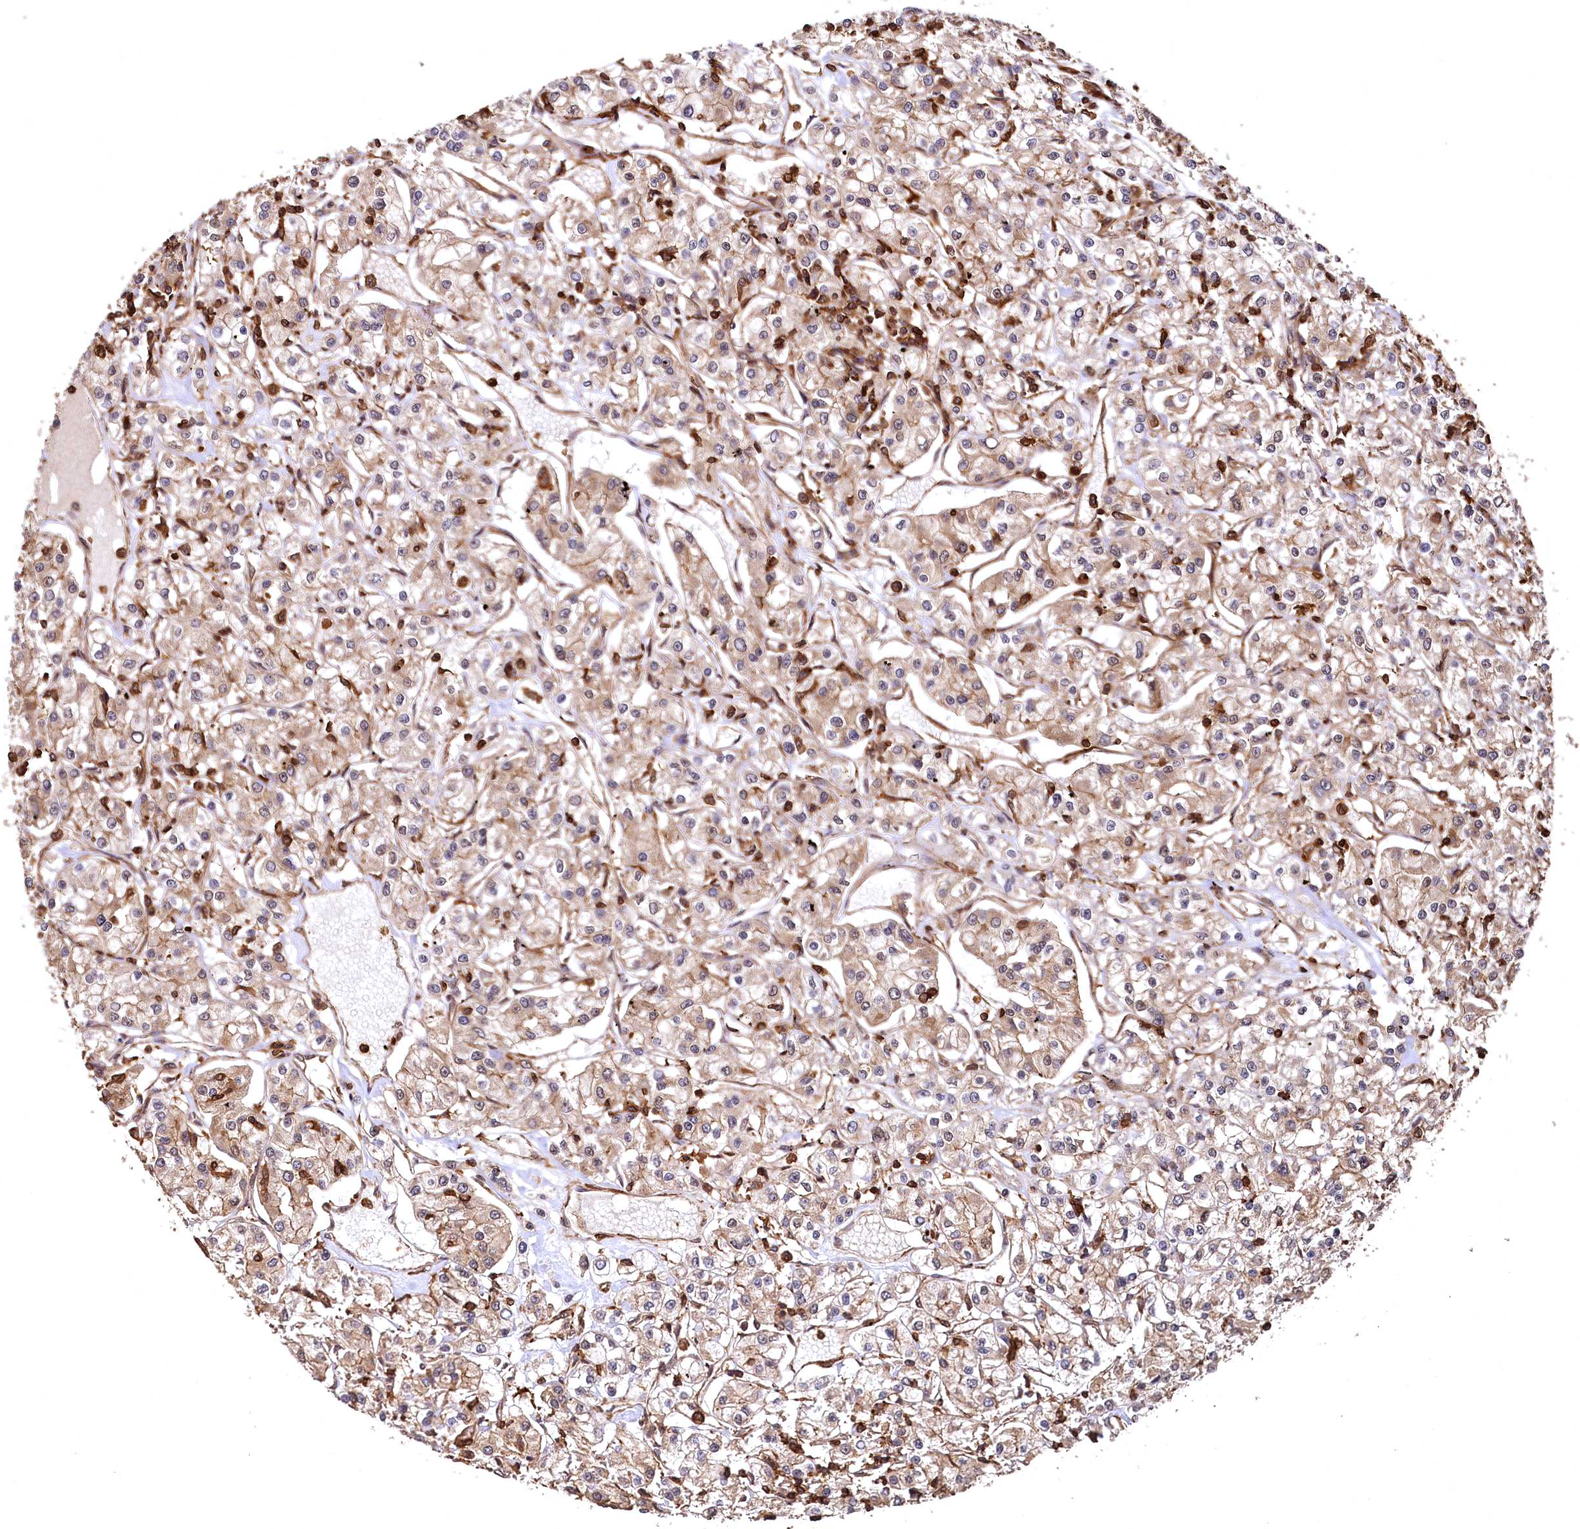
{"staining": {"intensity": "weak", "quantity": "25%-75%", "location": "cytoplasmic/membranous"}, "tissue": "renal cancer", "cell_type": "Tumor cells", "image_type": "cancer", "snomed": [{"axis": "morphology", "description": "Adenocarcinoma, NOS"}, {"axis": "topography", "description": "Kidney"}], "caption": "IHC micrograph of neoplastic tissue: adenocarcinoma (renal) stained using IHC demonstrates low levels of weak protein expression localized specifically in the cytoplasmic/membranous of tumor cells, appearing as a cytoplasmic/membranous brown color.", "gene": "STUB1", "patient": {"sex": "female", "age": 59}}